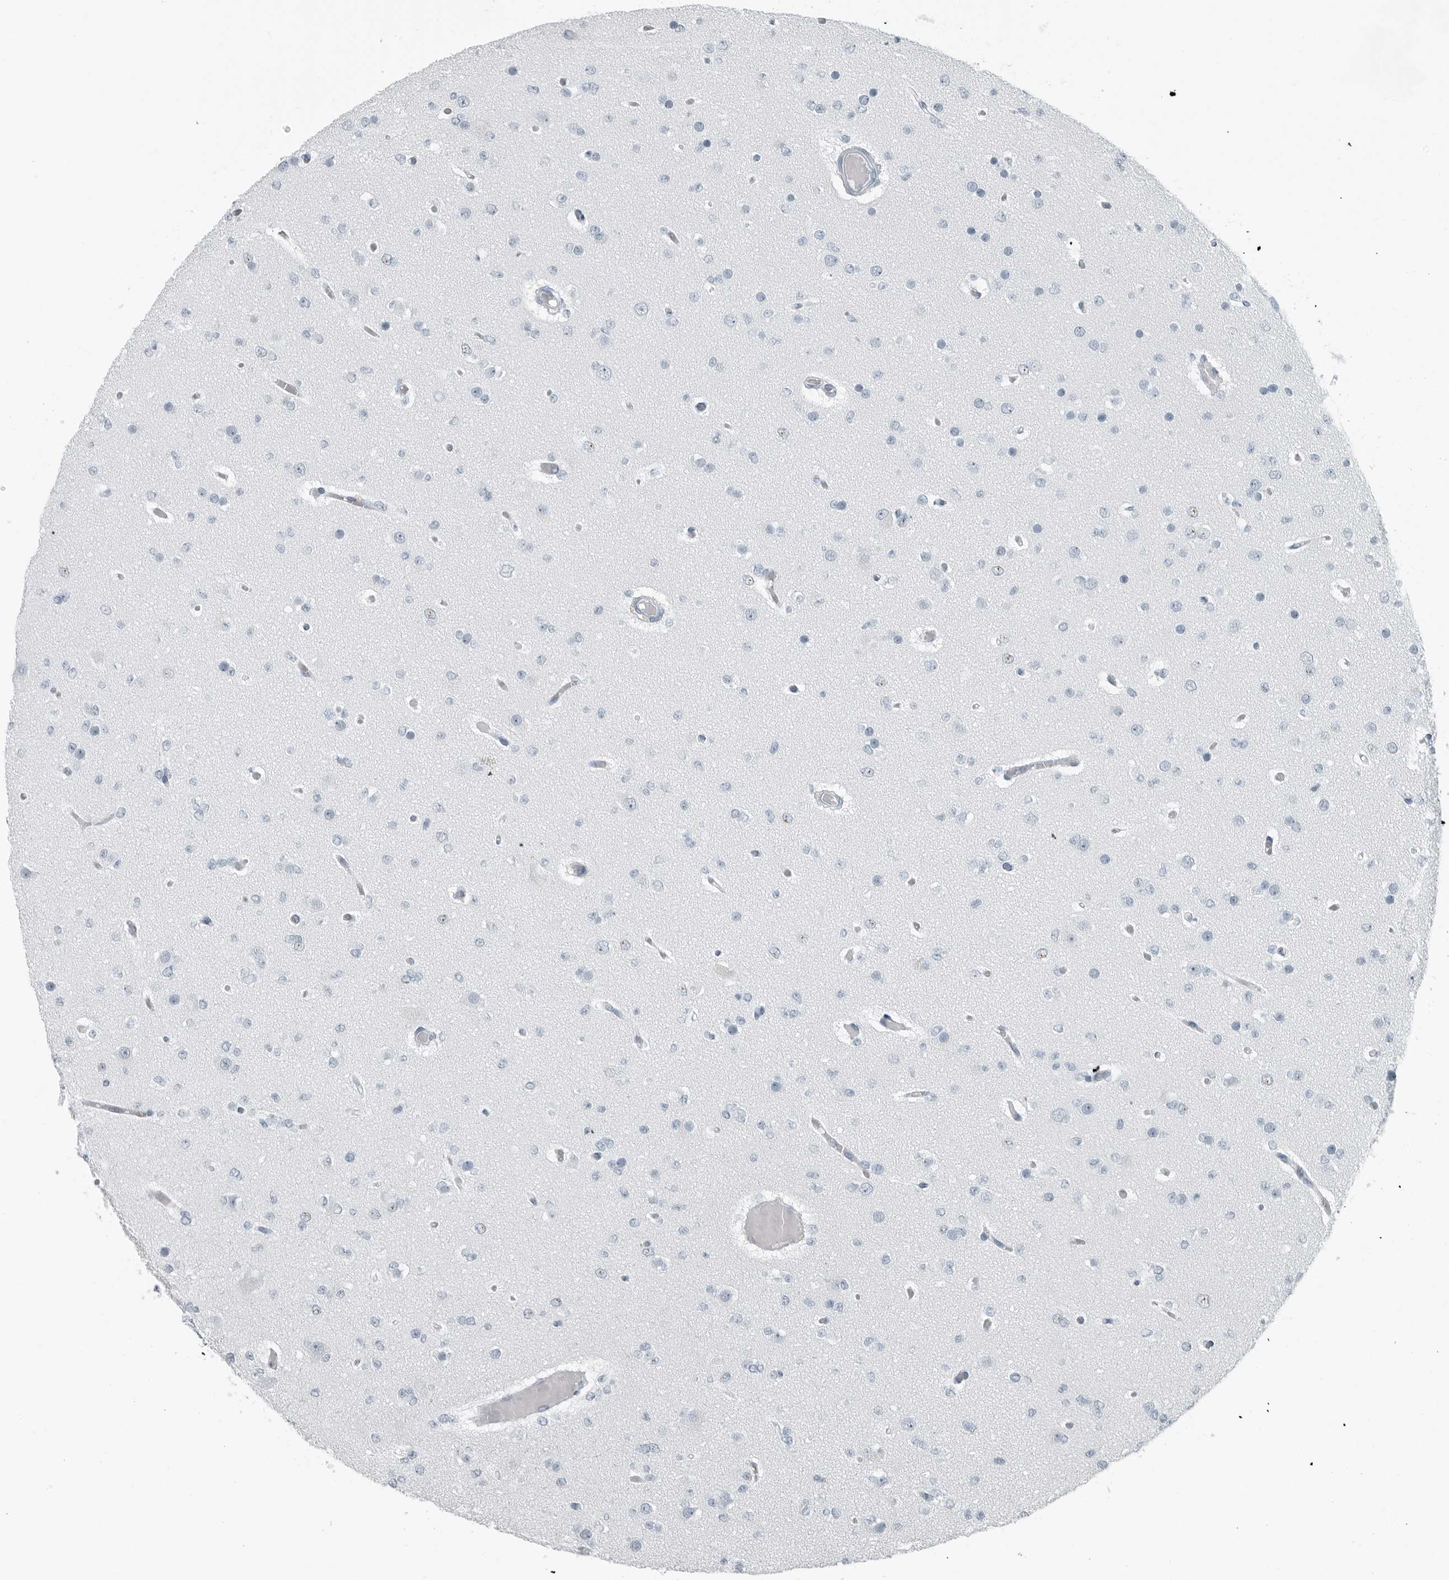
{"staining": {"intensity": "negative", "quantity": "none", "location": "none"}, "tissue": "glioma", "cell_type": "Tumor cells", "image_type": "cancer", "snomed": [{"axis": "morphology", "description": "Glioma, malignant, Low grade"}, {"axis": "topography", "description": "Brain"}], "caption": "Immunohistochemical staining of glioma exhibits no significant expression in tumor cells.", "gene": "FABP6", "patient": {"sex": "female", "age": 22}}